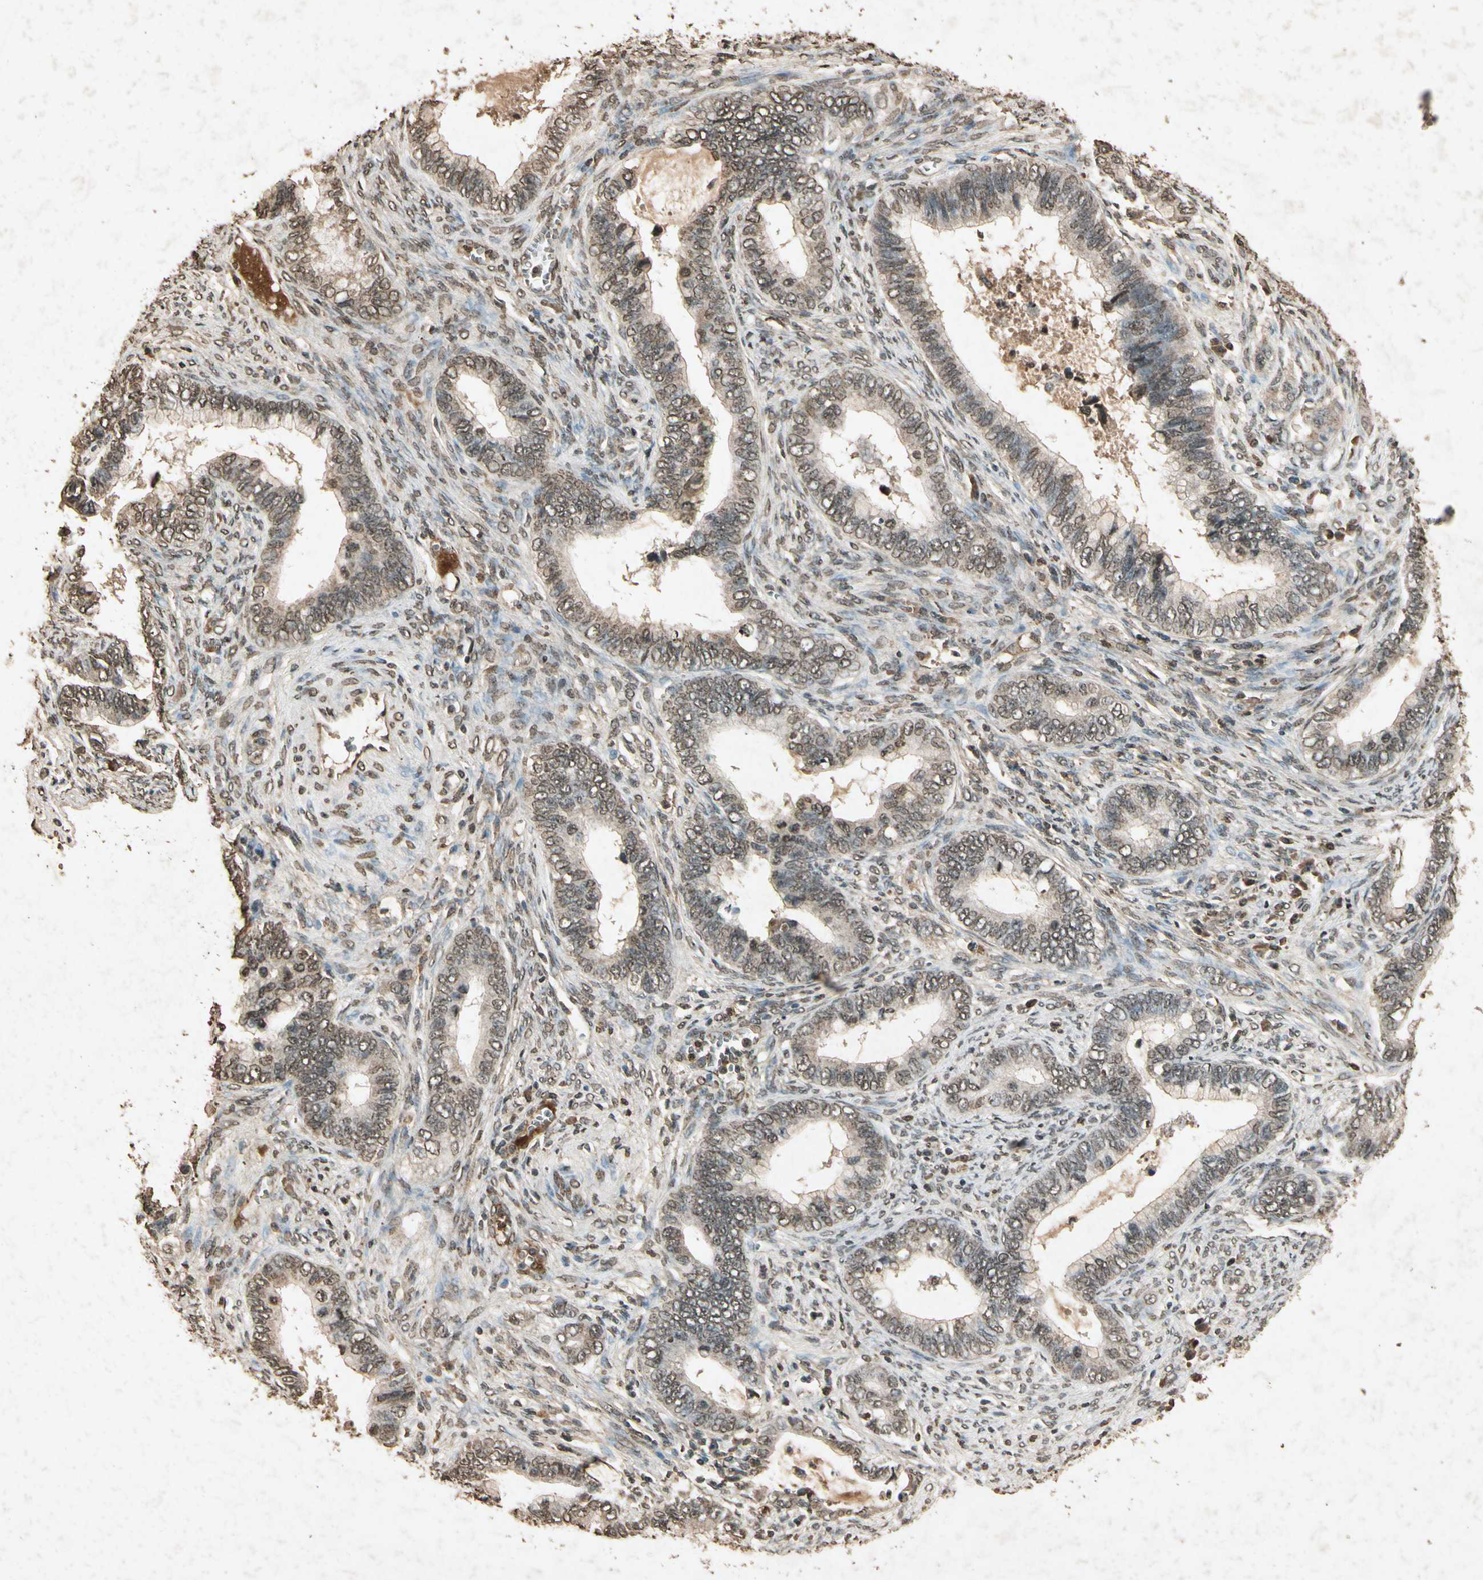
{"staining": {"intensity": "weak", "quantity": "25%-75%", "location": "cytoplasmic/membranous"}, "tissue": "cervical cancer", "cell_type": "Tumor cells", "image_type": "cancer", "snomed": [{"axis": "morphology", "description": "Adenocarcinoma, NOS"}, {"axis": "topography", "description": "Cervix"}], "caption": "Cervical adenocarcinoma tissue reveals weak cytoplasmic/membranous positivity in about 25%-75% of tumor cells The staining was performed using DAB to visualize the protein expression in brown, while the nuclei were stained in blue with hematoxylin (Magnification: 20x).", "gene": "GC", "patient": {"sex": "female", "age": 44}}